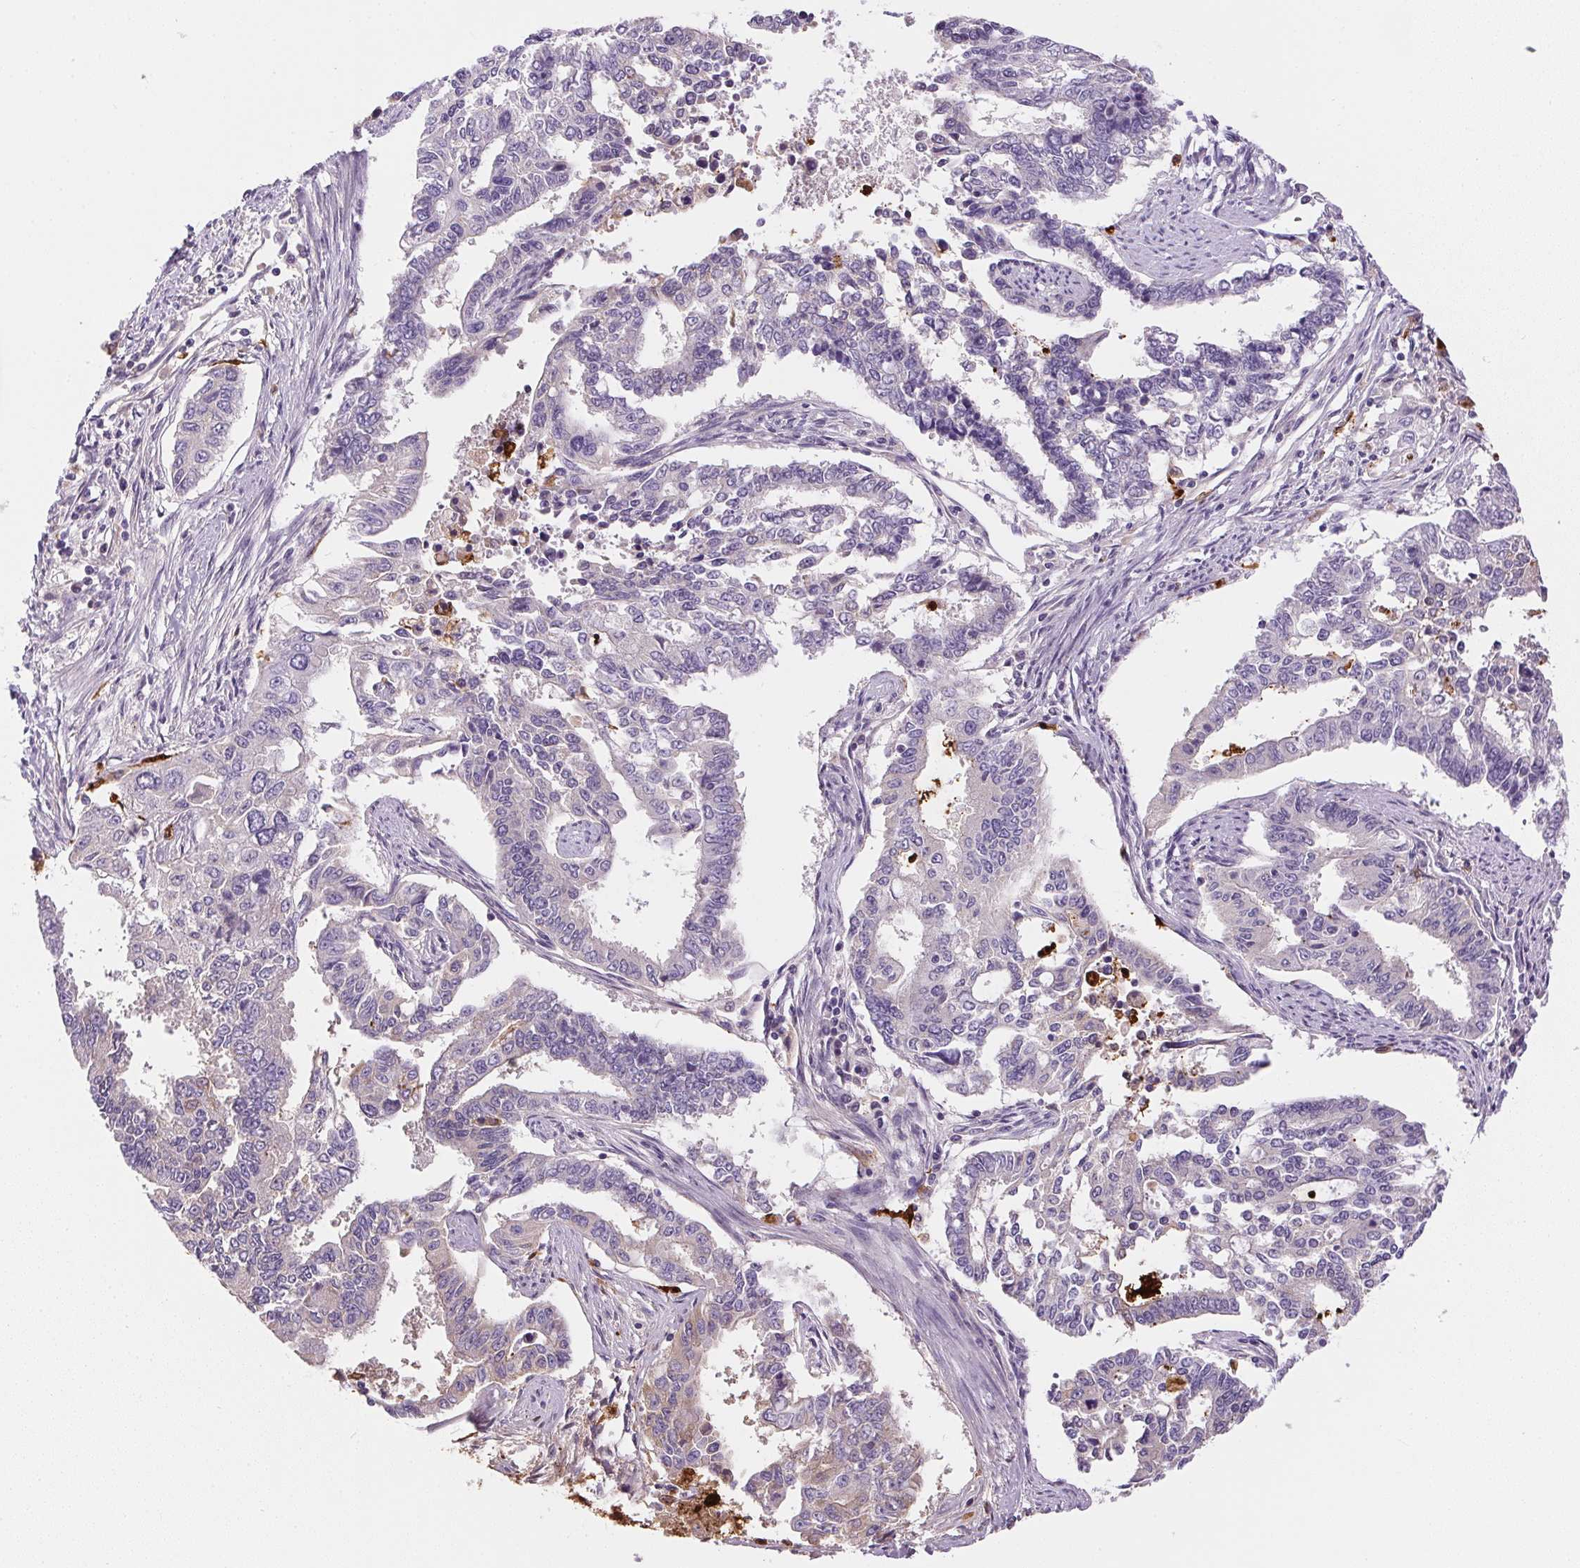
{"staining": {"intensity": "negative", "quantity": "none", "location": "none"}, "tissue": "endometrial cancer", "cell_type": "Tumor cells", "image_type": "cancer", "snomed": [{"axis": "morphology", "description": "Adenocarcinoma, NOS"}, {"axis": "topography", "description": "Uterus"}], "caption": "DAB (3,3'-diaminobenzidine) immunohistochemical staining of human endometrial cancer displays no significant staining in tumor cells.", "gene": "ORM1", "patient": {"sex": "female", "age": 59}}